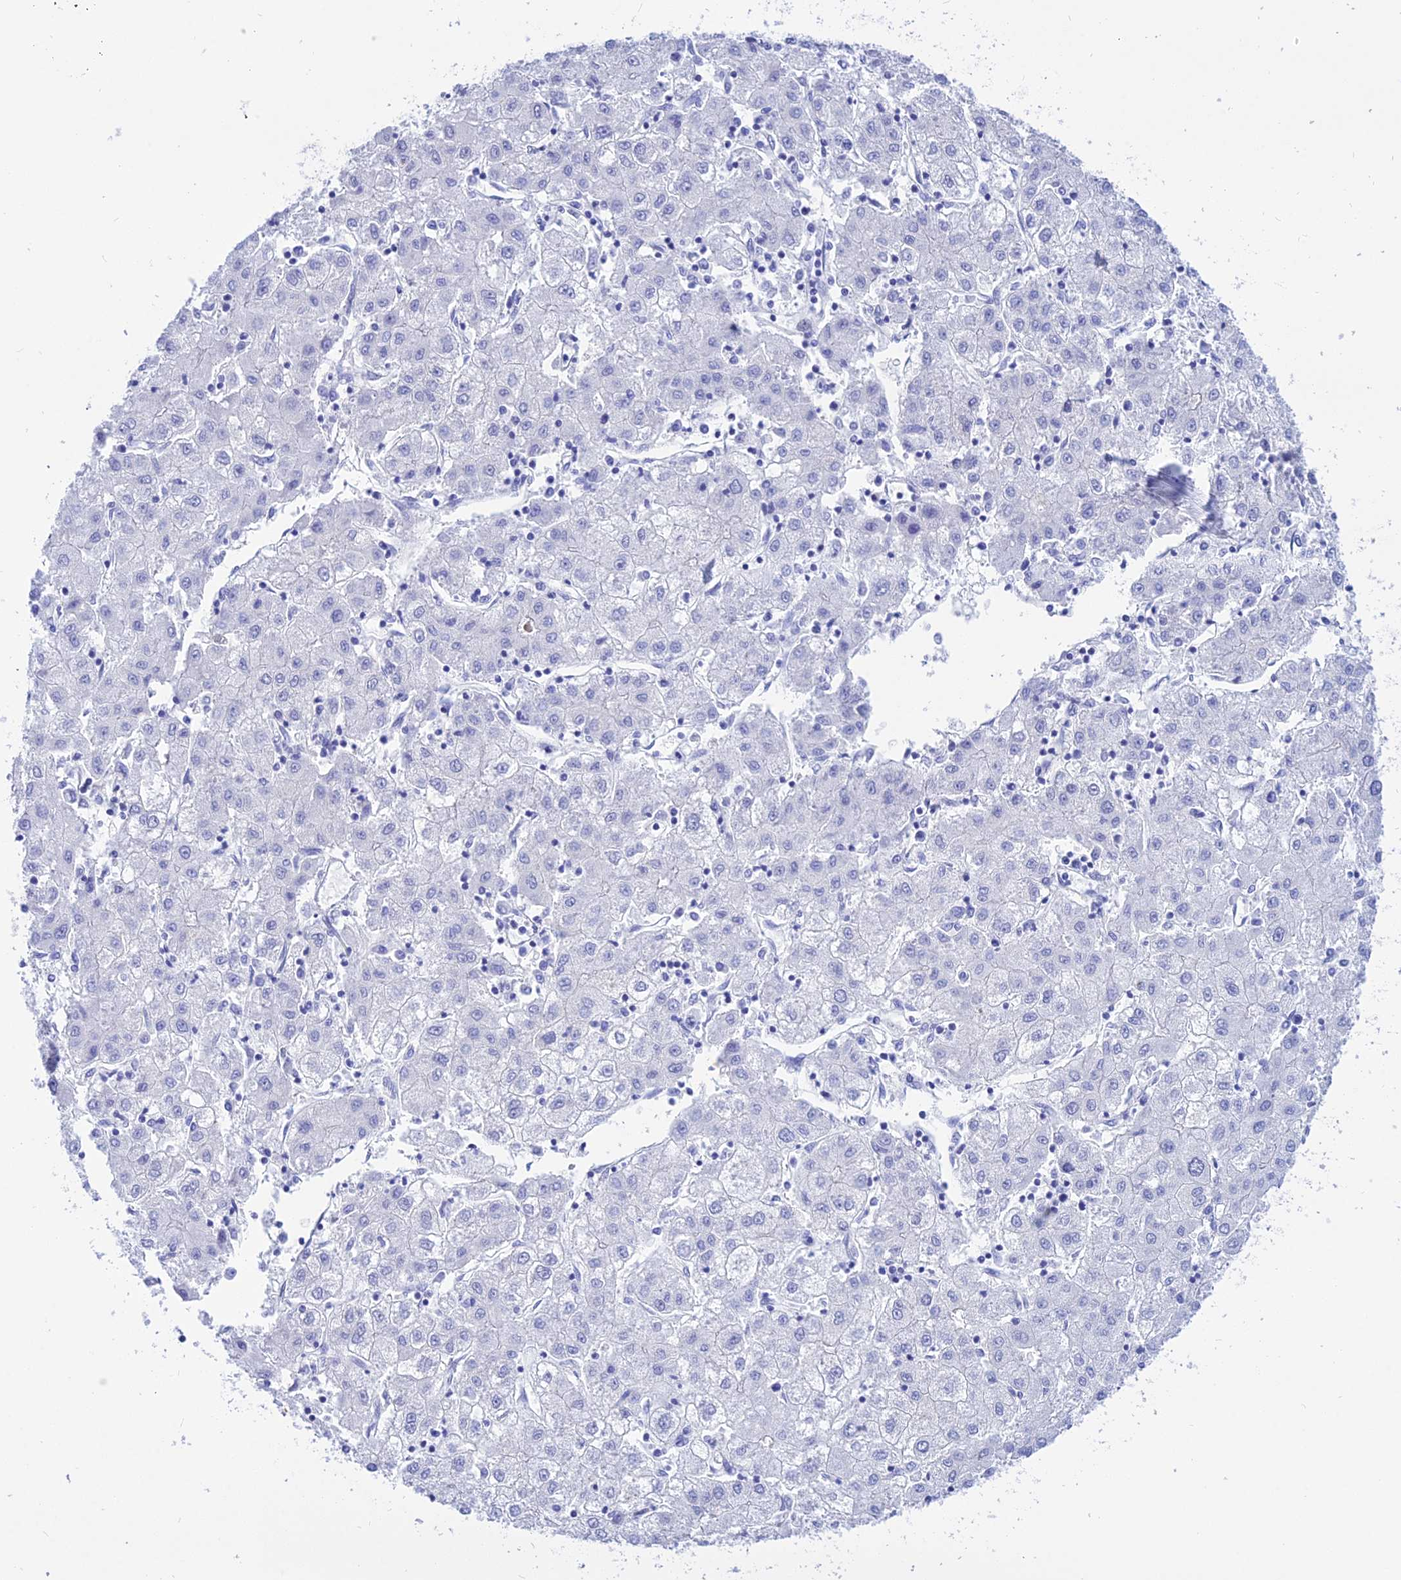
{"staining": {"intensity": "negative", "quantity": "none", "location": "none"}, "tissue": "liver cancer", "cell_type": "Tumor cells", "image_type": "cancer", "snomed": [{"axis": "morphology", "description": "Carcinoma, Hepatocellular, NOS"}, {"axis": "topography", "description": "Liver"}], "caption": "A histopathology image of human hepatocellular carcinoma (liver) is negative for staining in tumor cells.", "gene": "DEFB107A", "patient": {"sex": "male", "age": 72}}